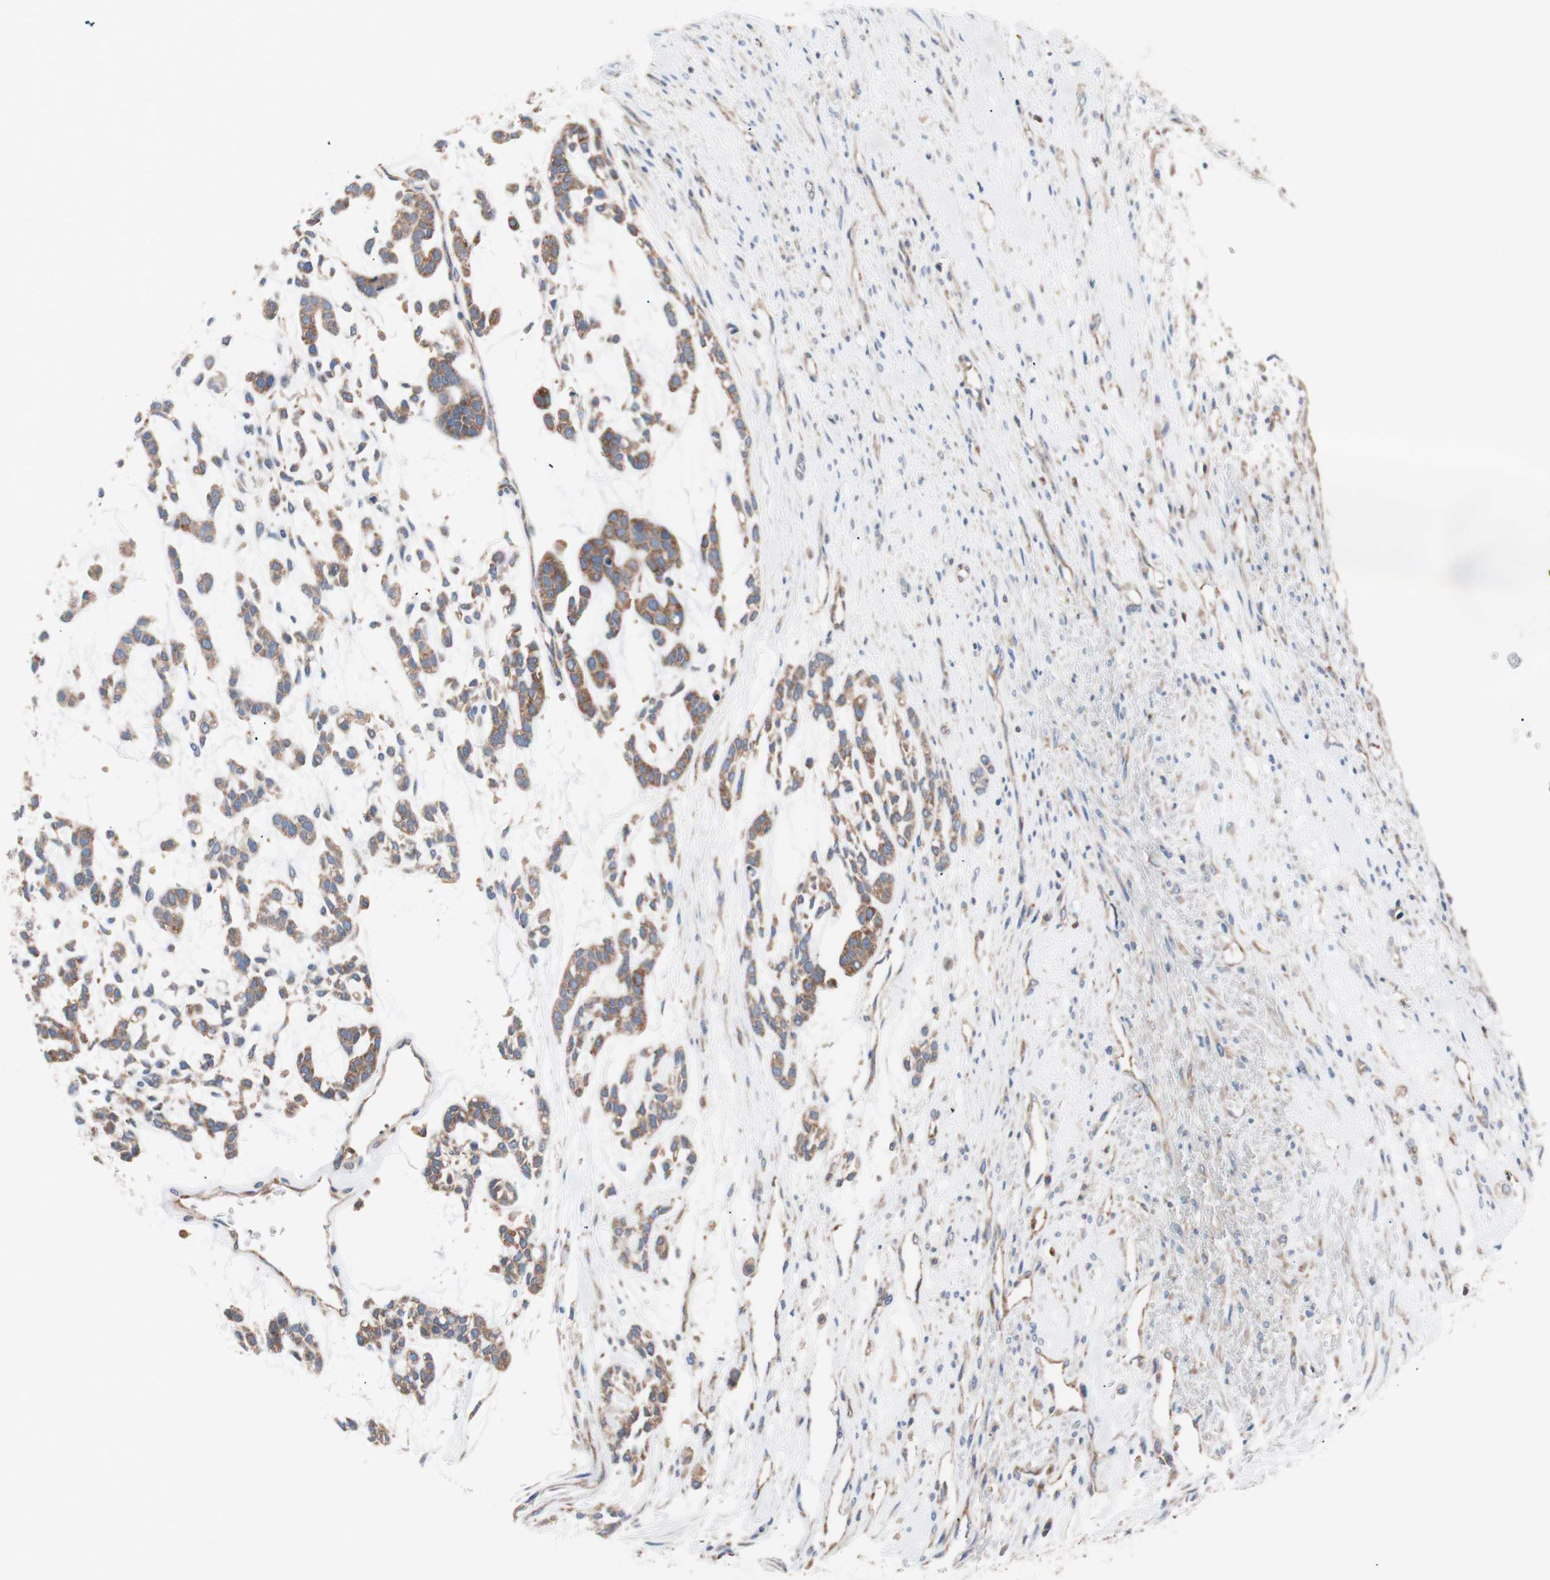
{"staining": {"intensity": "moderate", "quantity": ">75%", "location": "cytoplasmic/membranous"}, "tissue": "head and neck cancer", "cell_type": "Tumor cells", "image_type": "cancer", "snomed": [{"axis": "morphology", "description": "Adenocarcinoma, NOS"}, {"axis": "morphology", "description": "Adenoma, NOS"}, {"axis": "topography", "description": "Head-Neck"}], "caption": "Head and neck cancer (adenoma) stained with a brown dye displays moderate cytoplasmic/membranous positive expression in approximately >75% of tumor cells.", "gene": "FMR1", "patient": {"sex": "female", "age": 55}}